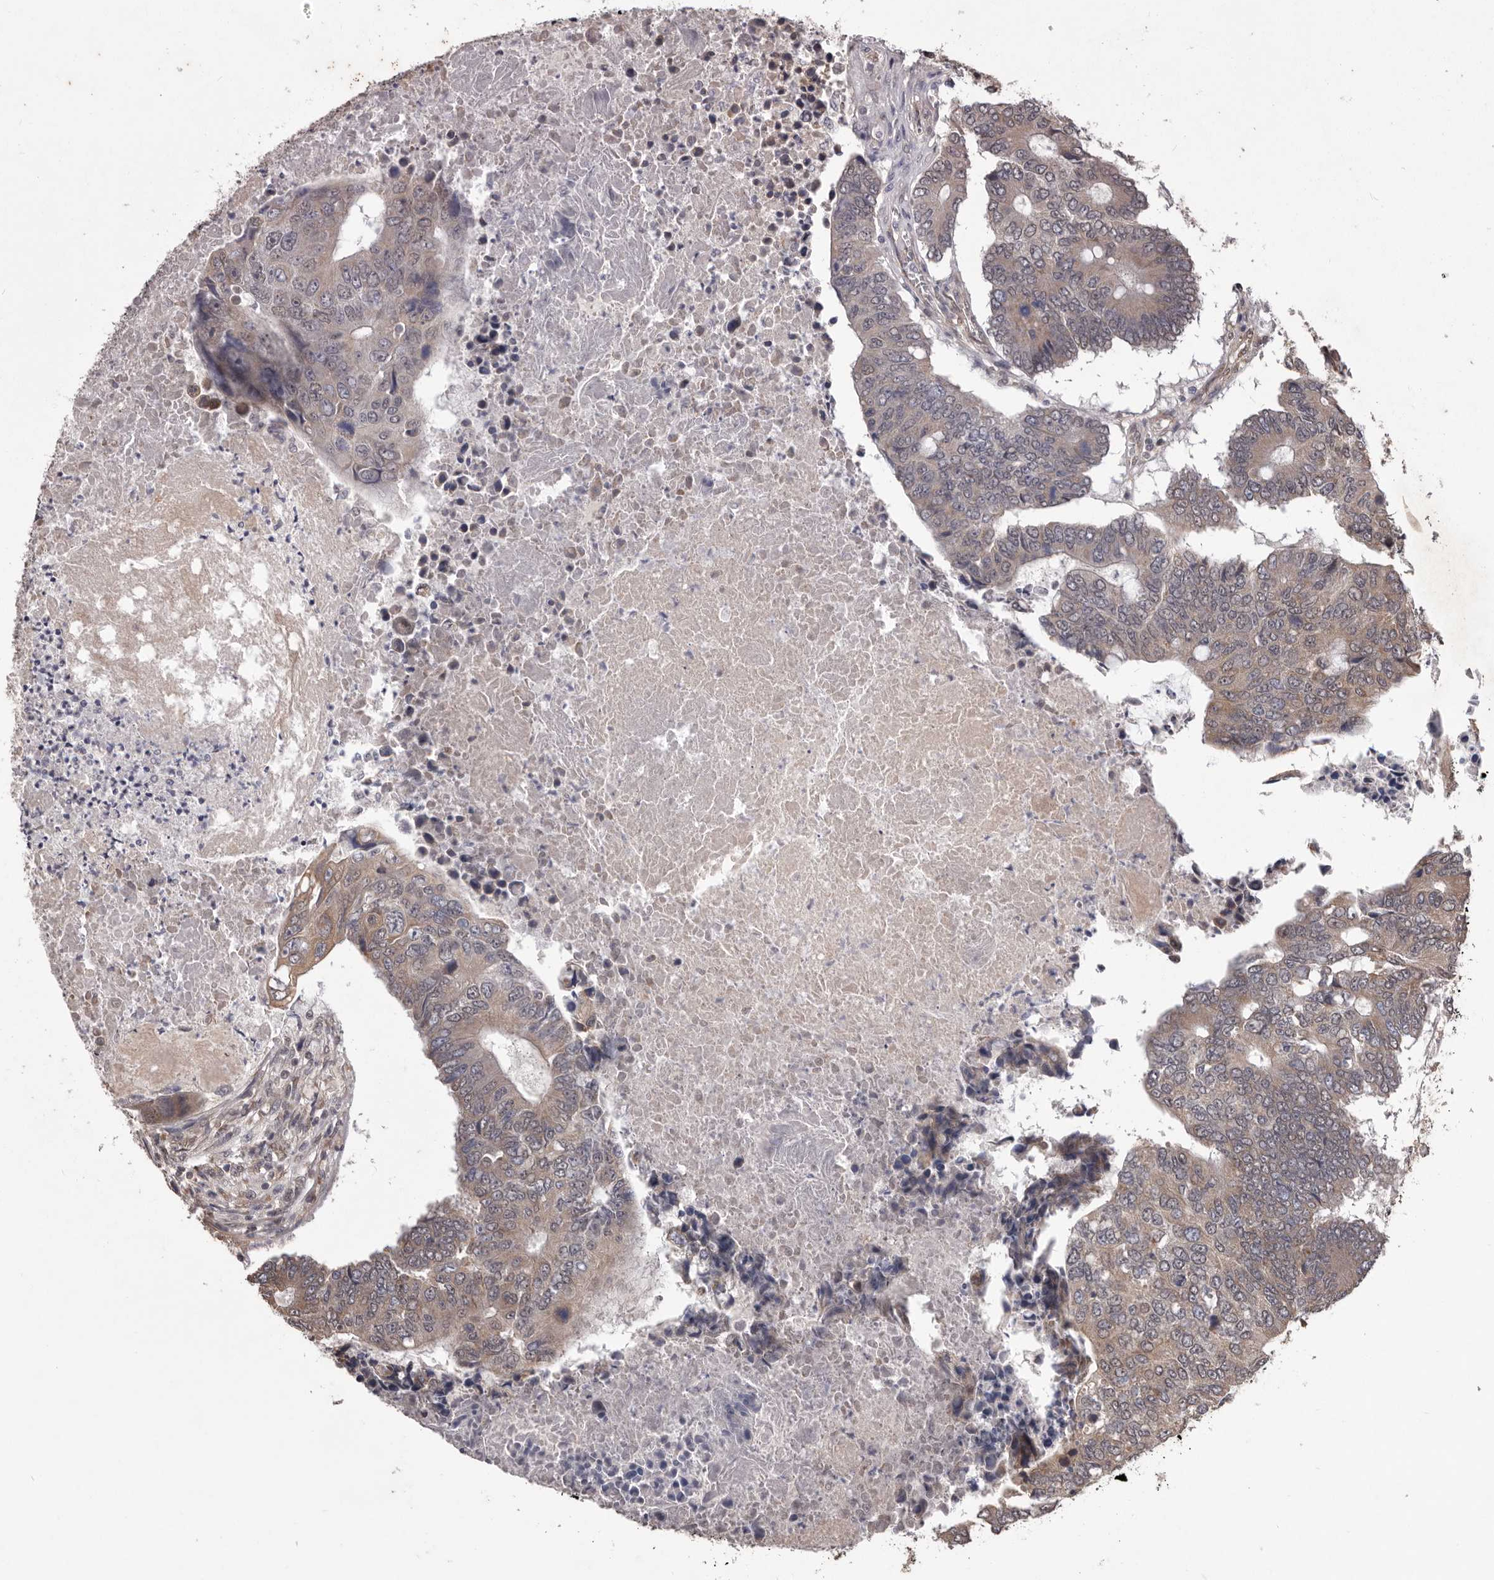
{"staining": {"intensity": "weak", "quantity": ">75%", "location": "cytoplasmic/membranous"}, "tissue": "colorectal cancer", "cell_type": "Tumor cells", "image_type": "cancer", "snomed": [{"axis": "morphology", "description": "Adenocarcinoma, NOS"}, {"axis": "topography", "description": "Colon"}], "caption": "Protein expression analysis of human colorectal cancer (adenocarcinoma) reveals weak cytoplasmic/membranous expression in about >75% of tumor cells. The protein of interest is shown in brown color, while the nuclei are stained blue.", "gene": "CELF3", "patient": {"sex": "male", "age": 87}}